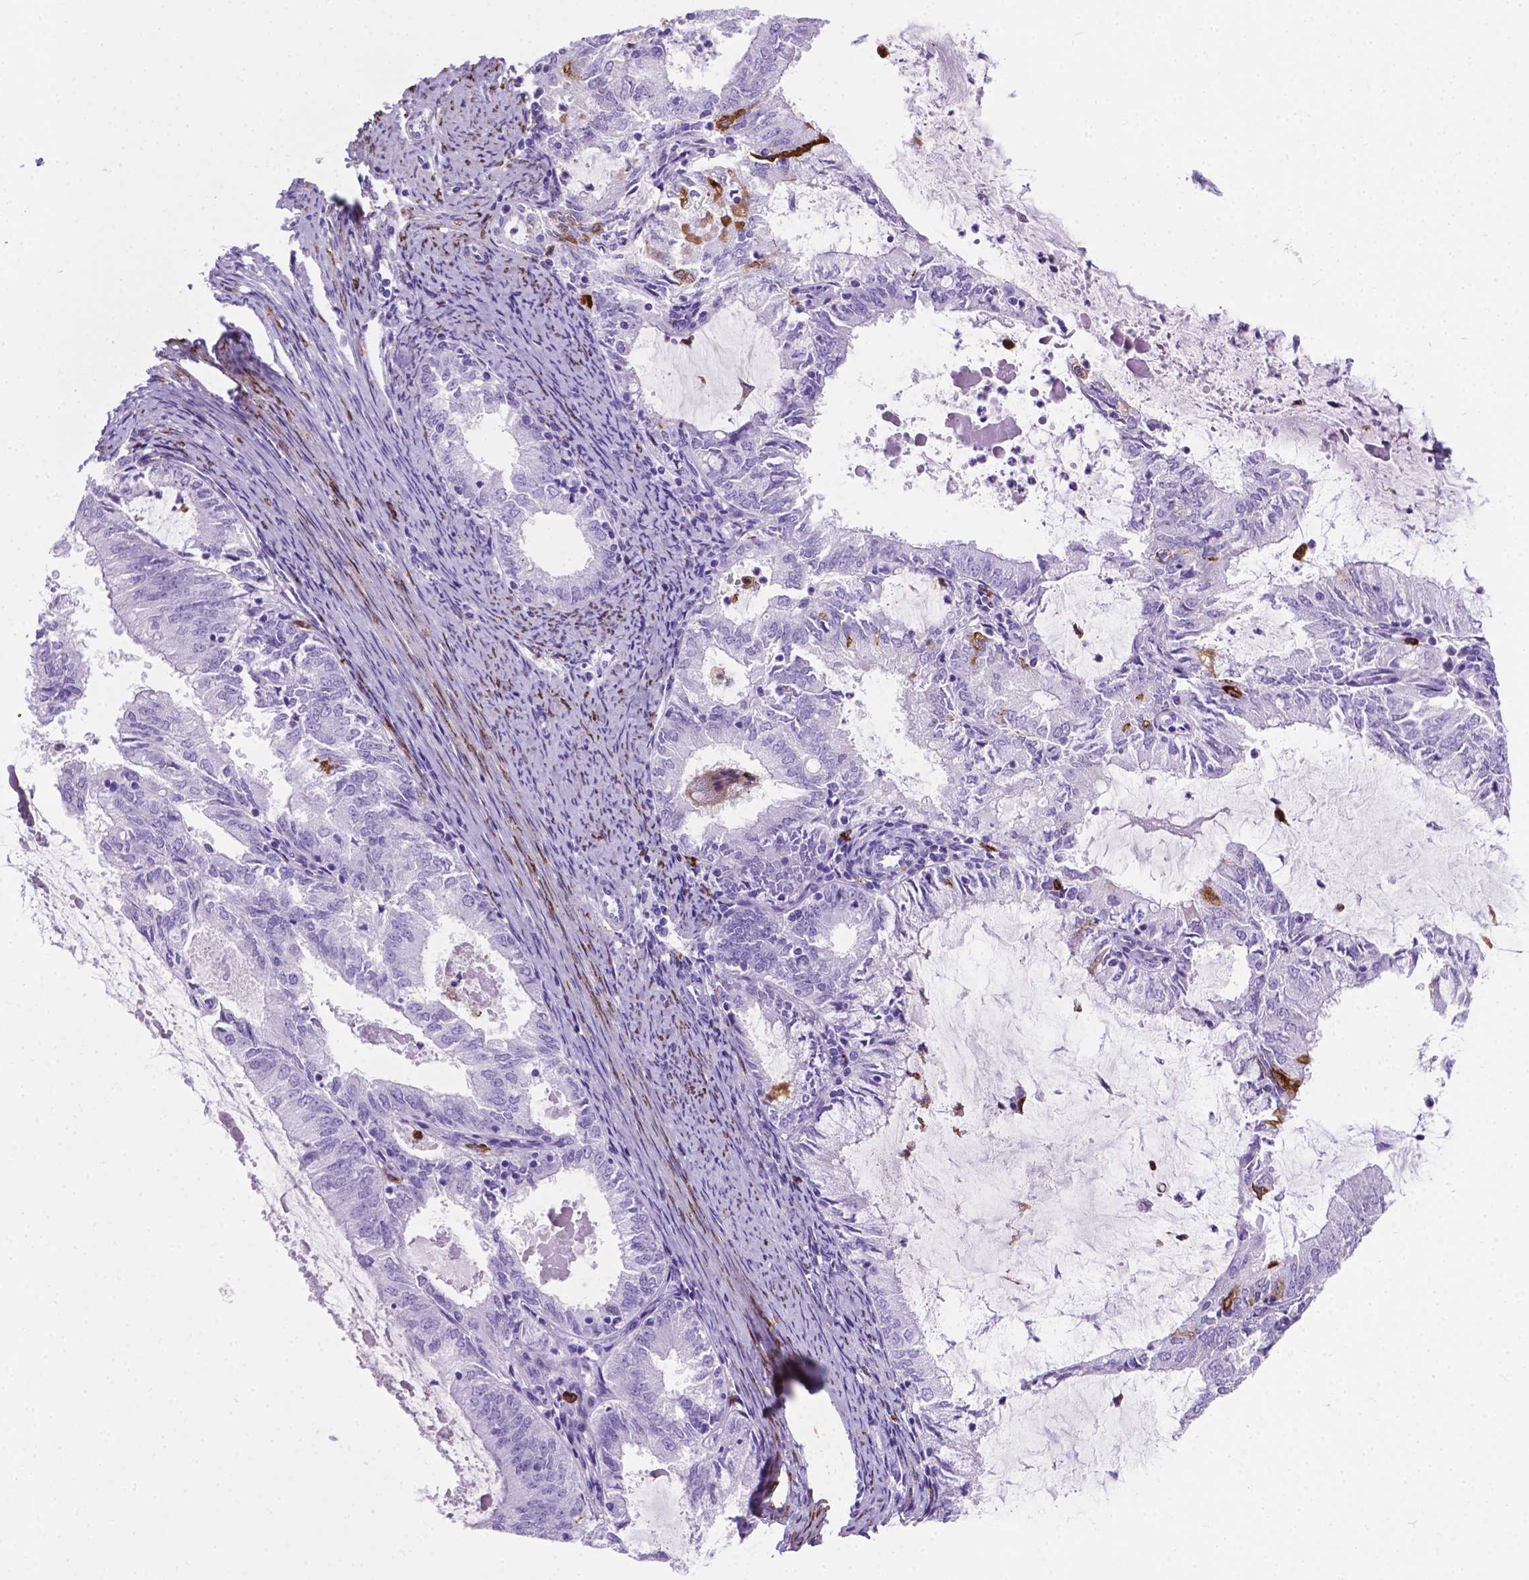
{"staining": {"intensity": "moderate", "quantity": "<25%", "location": "cytoplasmic/membranous"}, "tissue": "endometrial cancer", "cell_type": "Tumor cells", "image_type": "cancer", "snomed": [{"axis": "morphology", "description": "Adenocarcinoma, NOS"}, {"axis": "topography", "description": "Endometrium"}], "caption": "This is an image of immunohistochemistry staining of endometrial adenocarcinoma, which shows moderate positivity in the cytoplasmic/membranous of tumor cells.", "gene": "MACF1", "patient": {"sex": "female", "age": 57}}